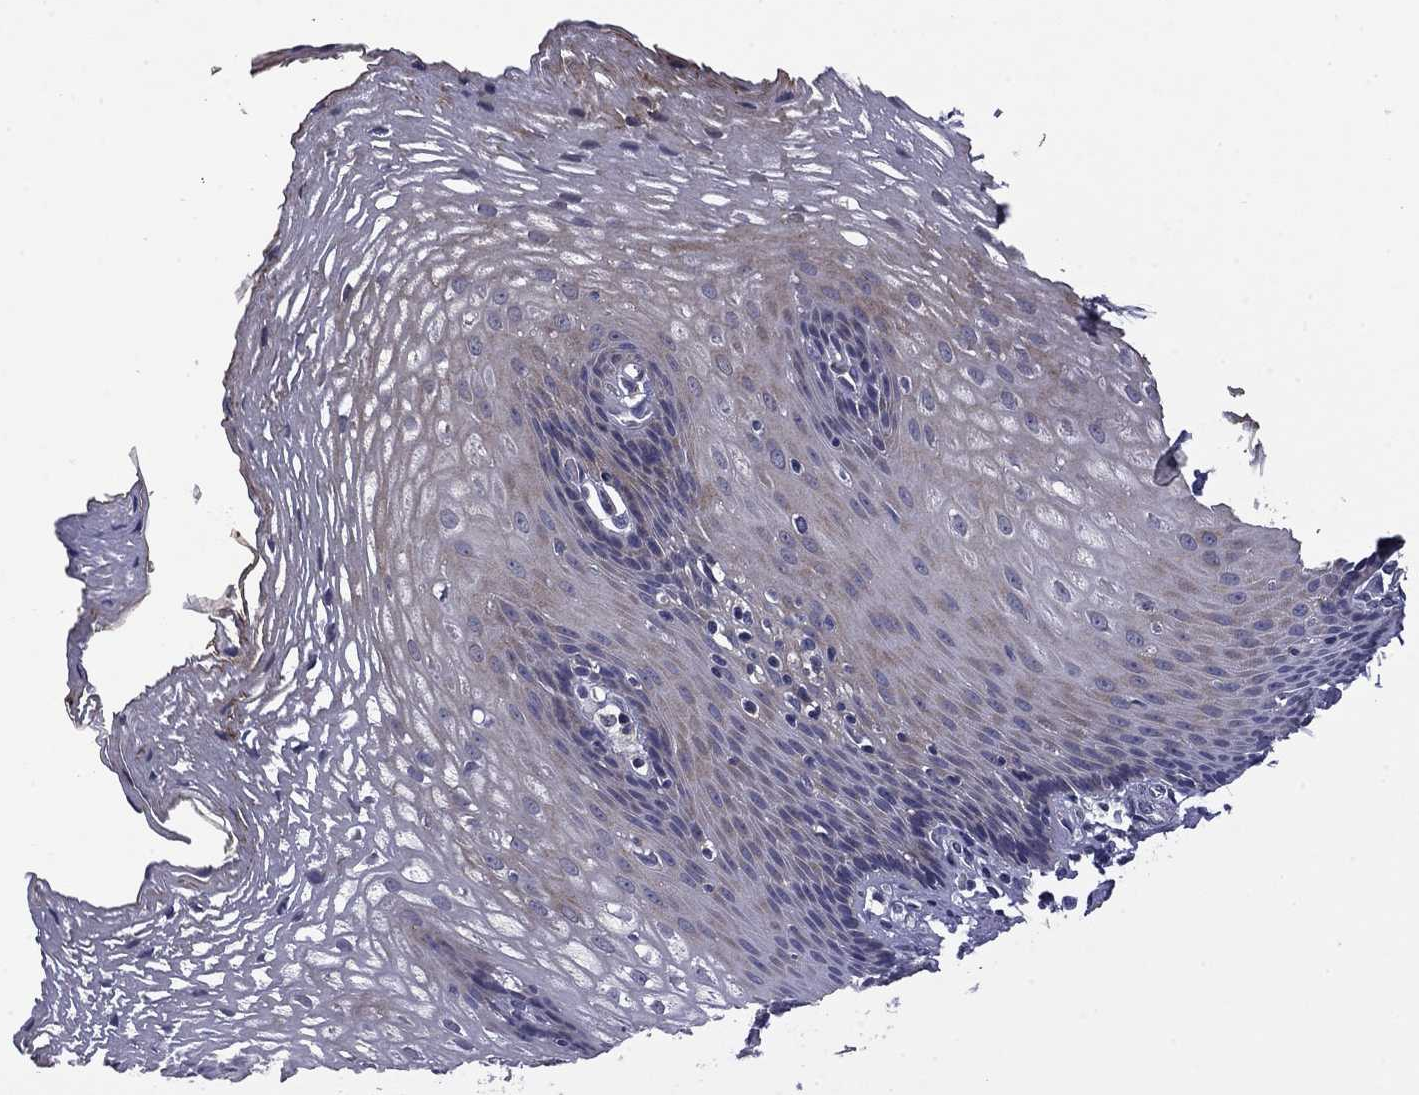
{"staining": {"intensity": "moderate", "quantity": "25%-75%", "location": "cytoplasmic/membranous"}, "tissue": "esophagus", "cell_type": "Squamous epithelial cells", "image_type": "normal", "snomed": [{"axis": "morphology", "description": "Normal tissue, NOS"}, {"axis": "topography", "description": "Esophagus"}], "caption": "Immunohistochemistry of unremarkable esophagus demonstrates medium levels of moderate cytoplasmic/membranous staining in about 25%-75% of squamous epithelial cells. The protein is shown in brown color, while the nuclei are stained blue.", "gene": "CEACAM7", "patient": {"sex": "male", "age": 76}}